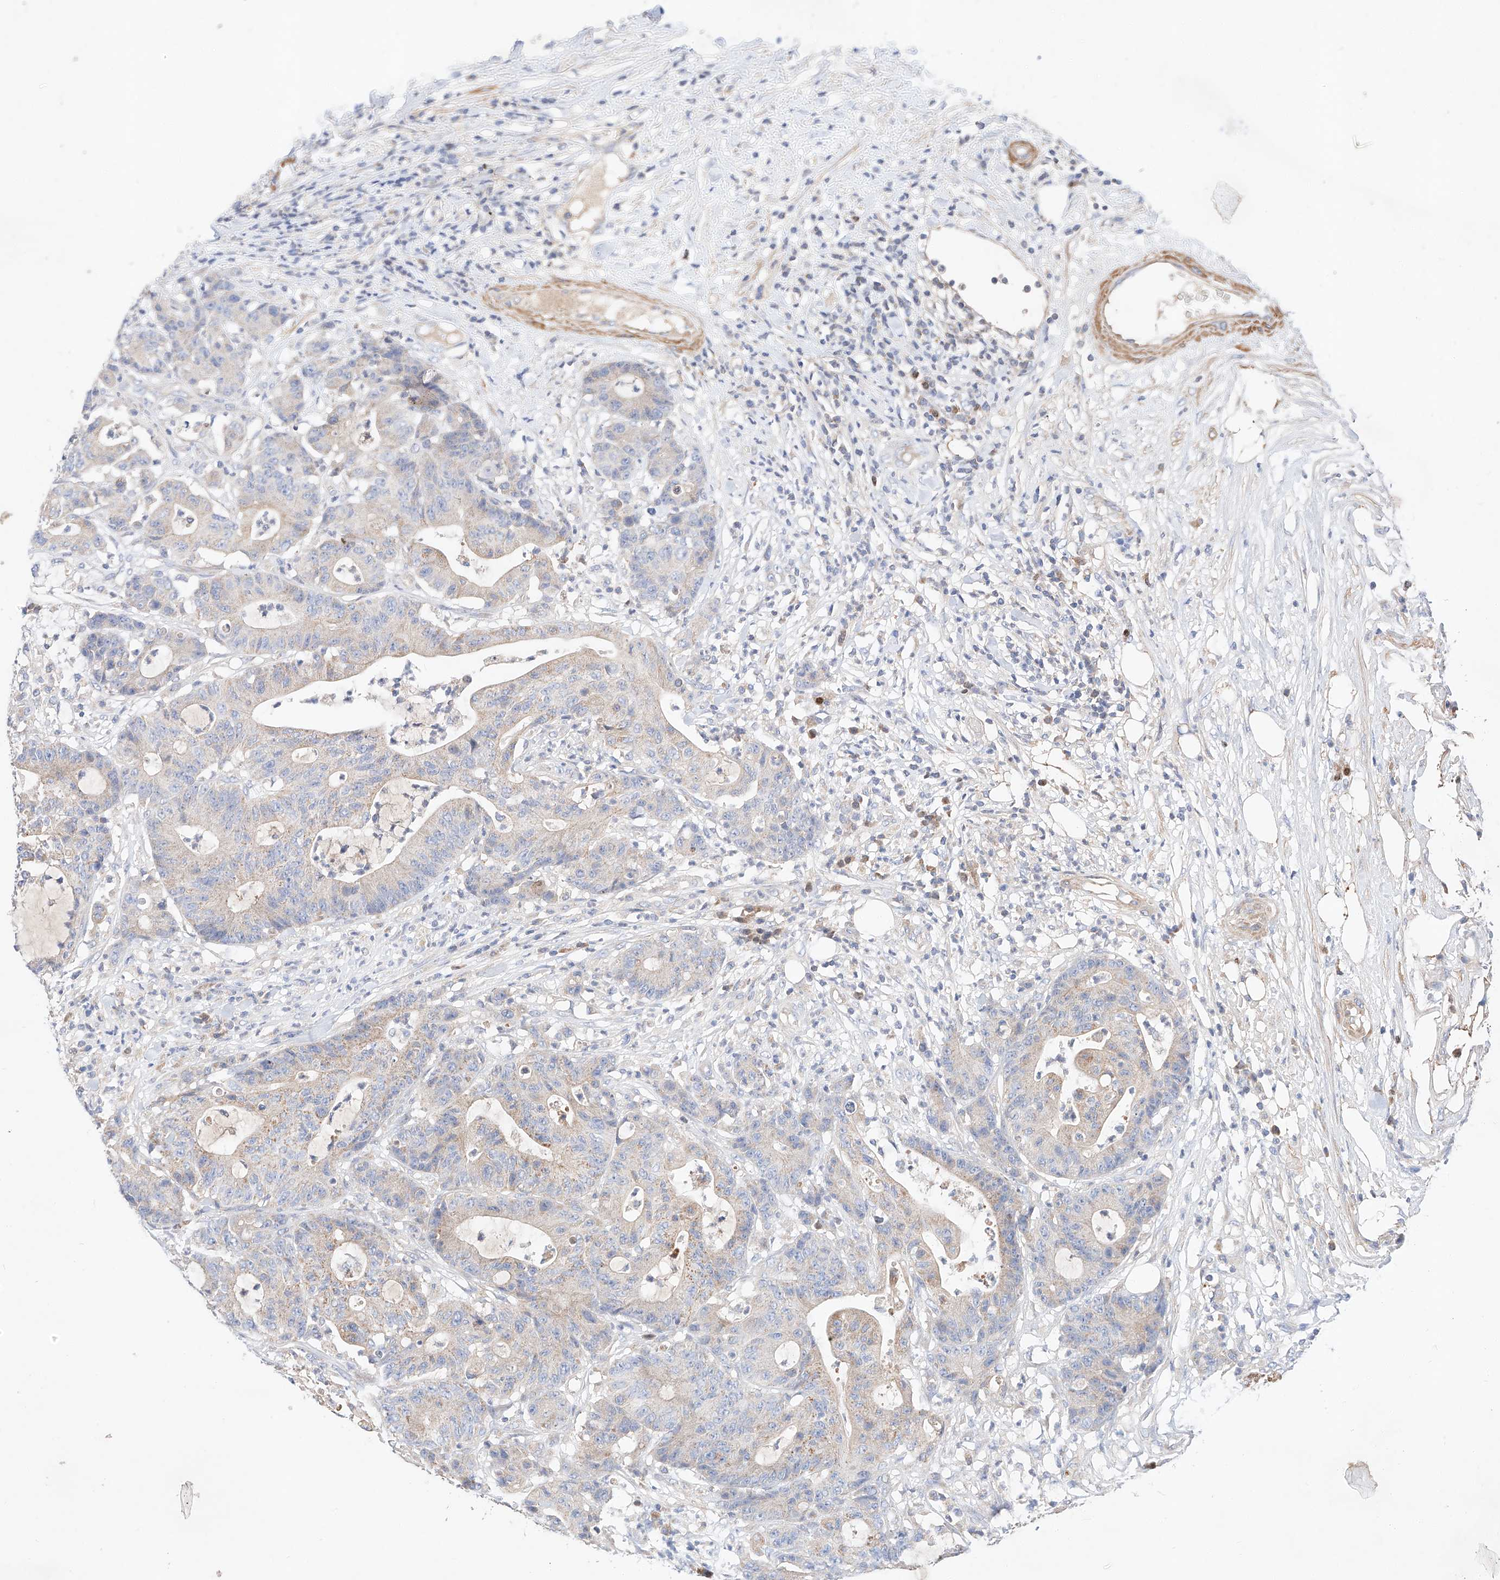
{"staining": {"intensity": "weak", "quantity": "25%-75%", "location": "cytoplasmic/membranous"}, "tissue": "colorectal cancer", "cell_type": "Tumor cells", "image_type": "cancer", "snomed": [{"axis": "morphology", "description": "Adenocarcinoma, NOS"}, {"axis": "topography", "description": "Colon"}], "caption": "IHC staining of colorectal cancer (adenocarcinoma), which exhibits low levels of weak cytoplasmic/membranous staining in approximately 25%-75% of tumor cells indicating weak cytoplasmic/membranous protein staining. The staining was performed using DAB (3,3'-diaminobenzidine) (brown) for protein detection and nuclei were counterstained in hematoxylin (blue).", "gene": "C6orf118", "patient": {"sex": "female", "age": 84}}